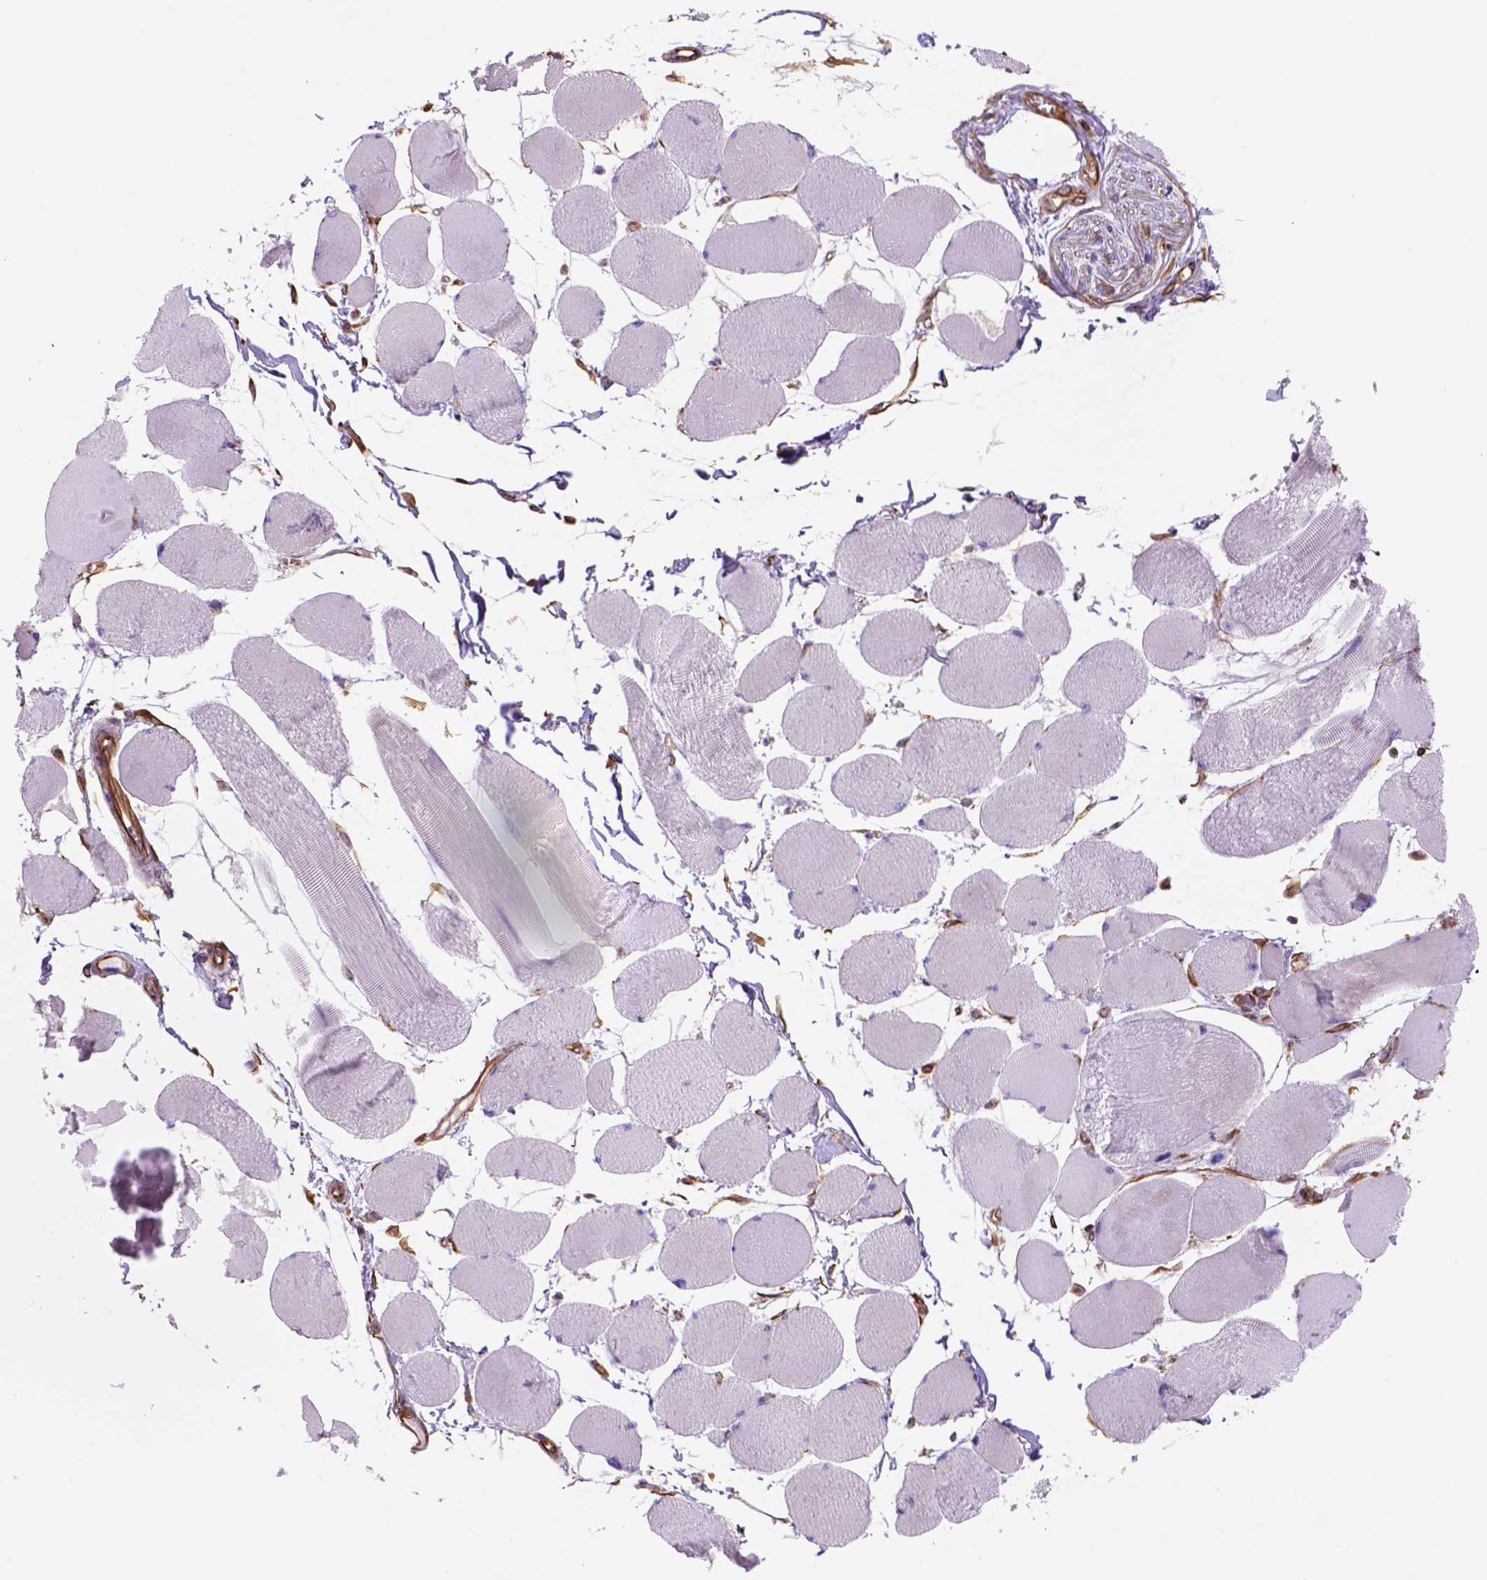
{"staining": {"intensity": "negative", "quantity": "none", "location": "none"}, "tissue": "skeletal muscle", "cell_type": "Myocytes", "image_type": "normal", "snomed": [{"axis": "morphology", "description": "Normal tissue, NOS"}, {"axis": "topography", "description": "Skeletal muscle"}], "caption": "Micrograph shows no protein expression in myocytes of benign skeletal muscle.", "gene": "ZZZ3", "patient": {"sex": "female", "age": 75}}